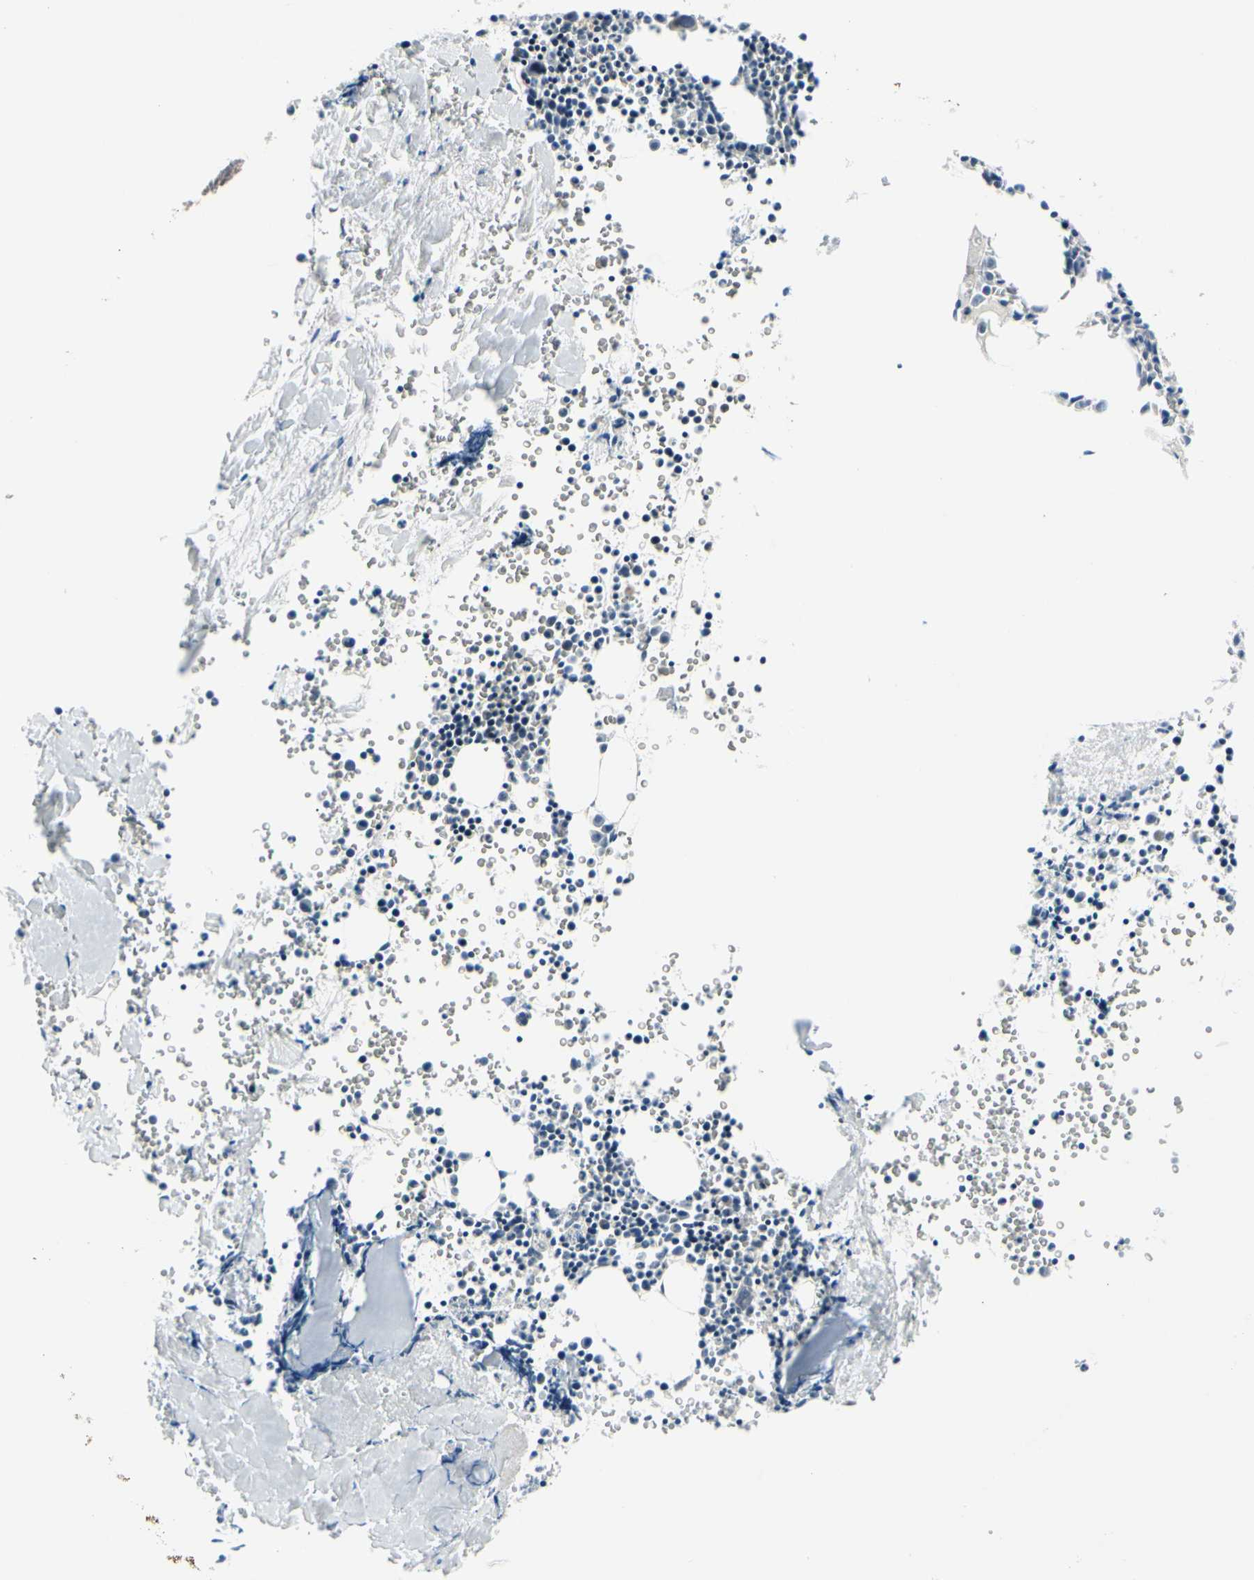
{"staining": {"intensity": "weak", "quantity": "25%-75%", "location": "cytoplasmic/membranous"}, "tissue": "bone marrow", "cell_type": "Hematopoietic cells", "image_type": "normal", "snomed": [{"axis": "morphology", "description": "Normal tissue, NOS"}, {"axis": "morphology", "description": "Inflammation, NOS"}, {"axis": "topography", "description": "Bone marrow"}], "caption": "Immunohistochemistry staining of normal bone marrow, which reveals low levels of weak cytoplasmic/membranous staining in about 25%-75% of hematopoietic cells indicating weak cytoplasmic/membranous protein staining. The staining was performed using DAB (brown) for protein detection and nuclei were counterstained in hematoxylin (blue).", "gene": "PRDX6", "patient": {"sex": "female", "age": 17}}